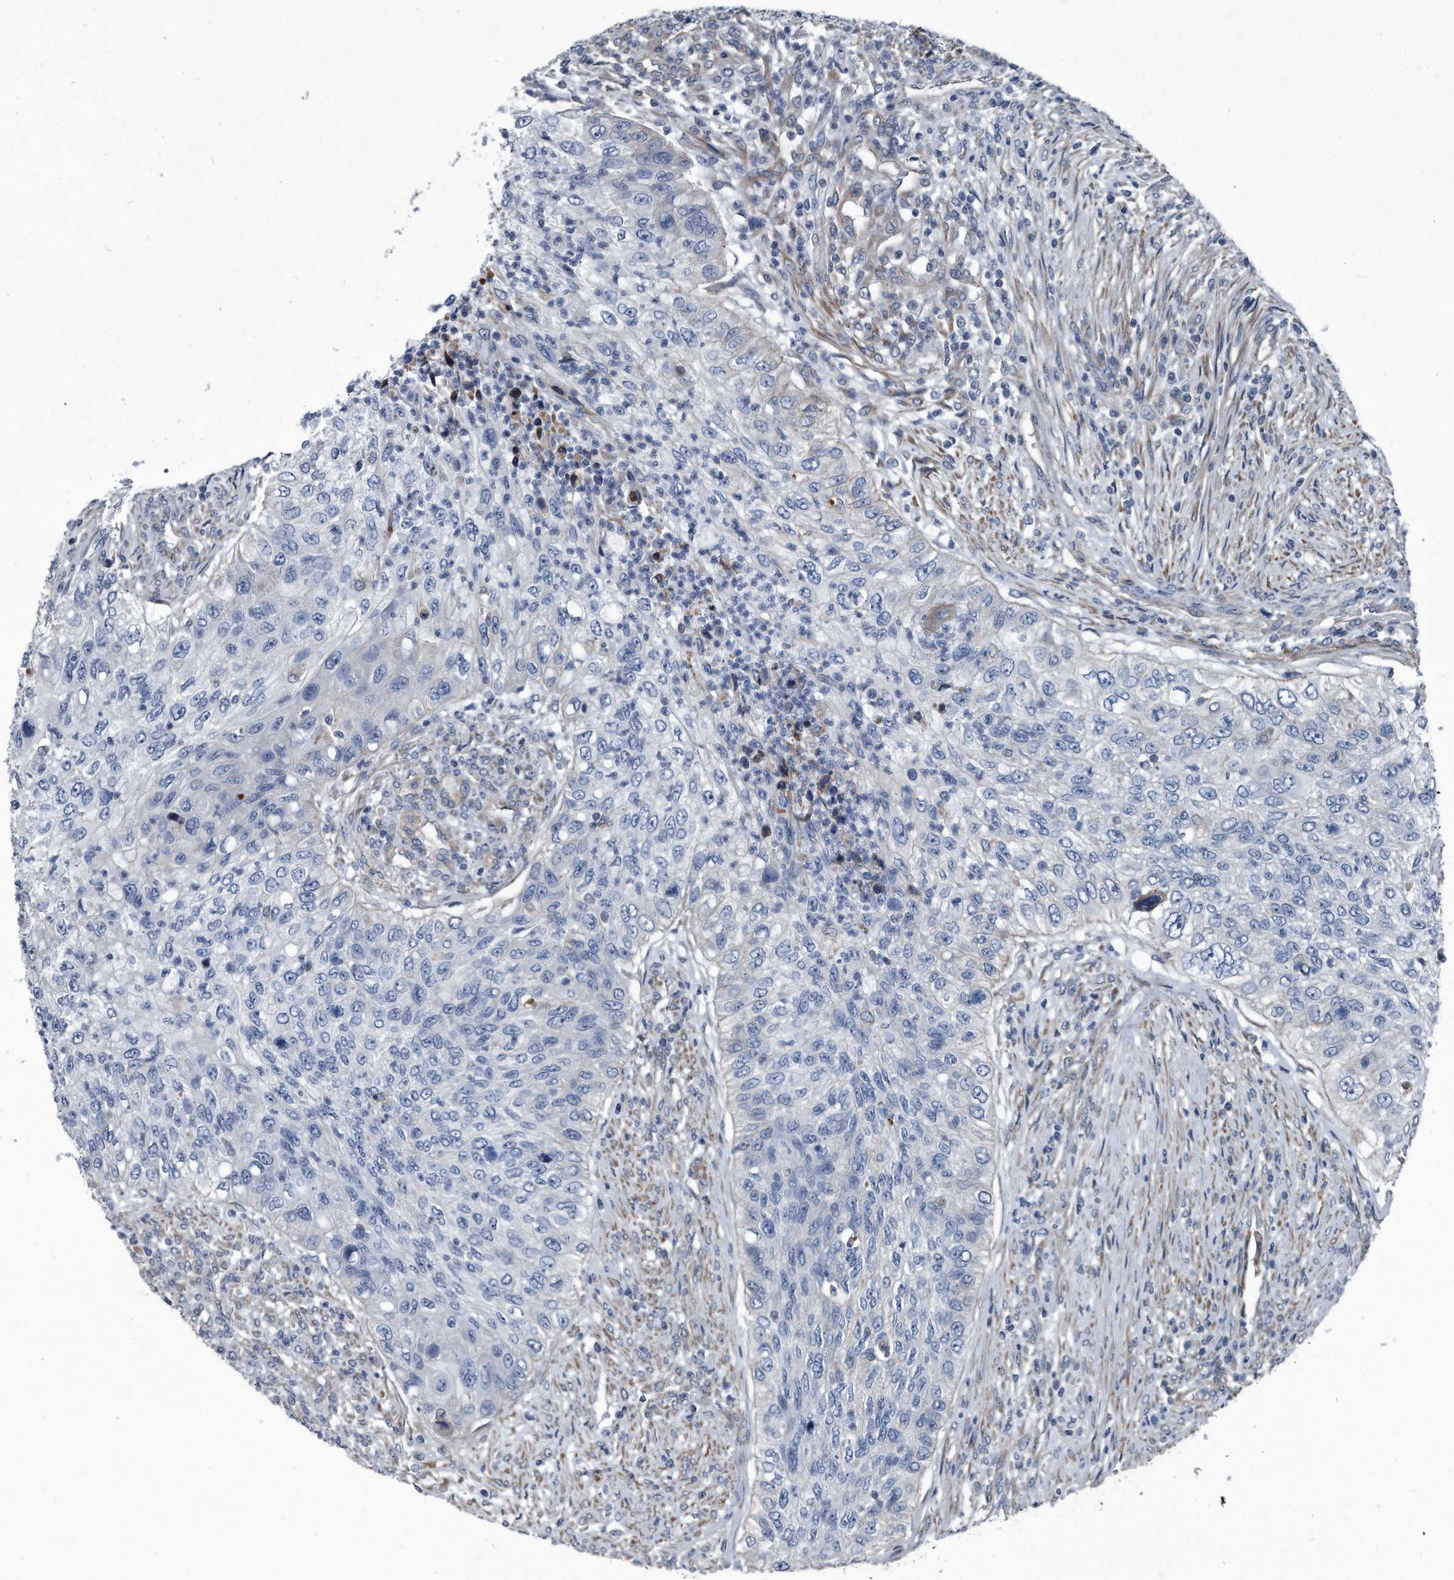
{"staining": {"intensity": "negative", "quantity": "none", "location": "none"}, "tissue": "urothelial cancer", "cell_type": "Tumor cells", "image_type": "cancer", "snomed": [{"axis": "morphology", "description": "Urothelial carcinoma, High grade"}, {"axis": "topography", "description": "Urinary bladder"}], "caption": "IHC micrograph of urothelial cancer stained for a protein (brown), which exhibits no expression in tumor cells.", "gene": "PLEC", "patient": {"sex": "female", "age": 60}}